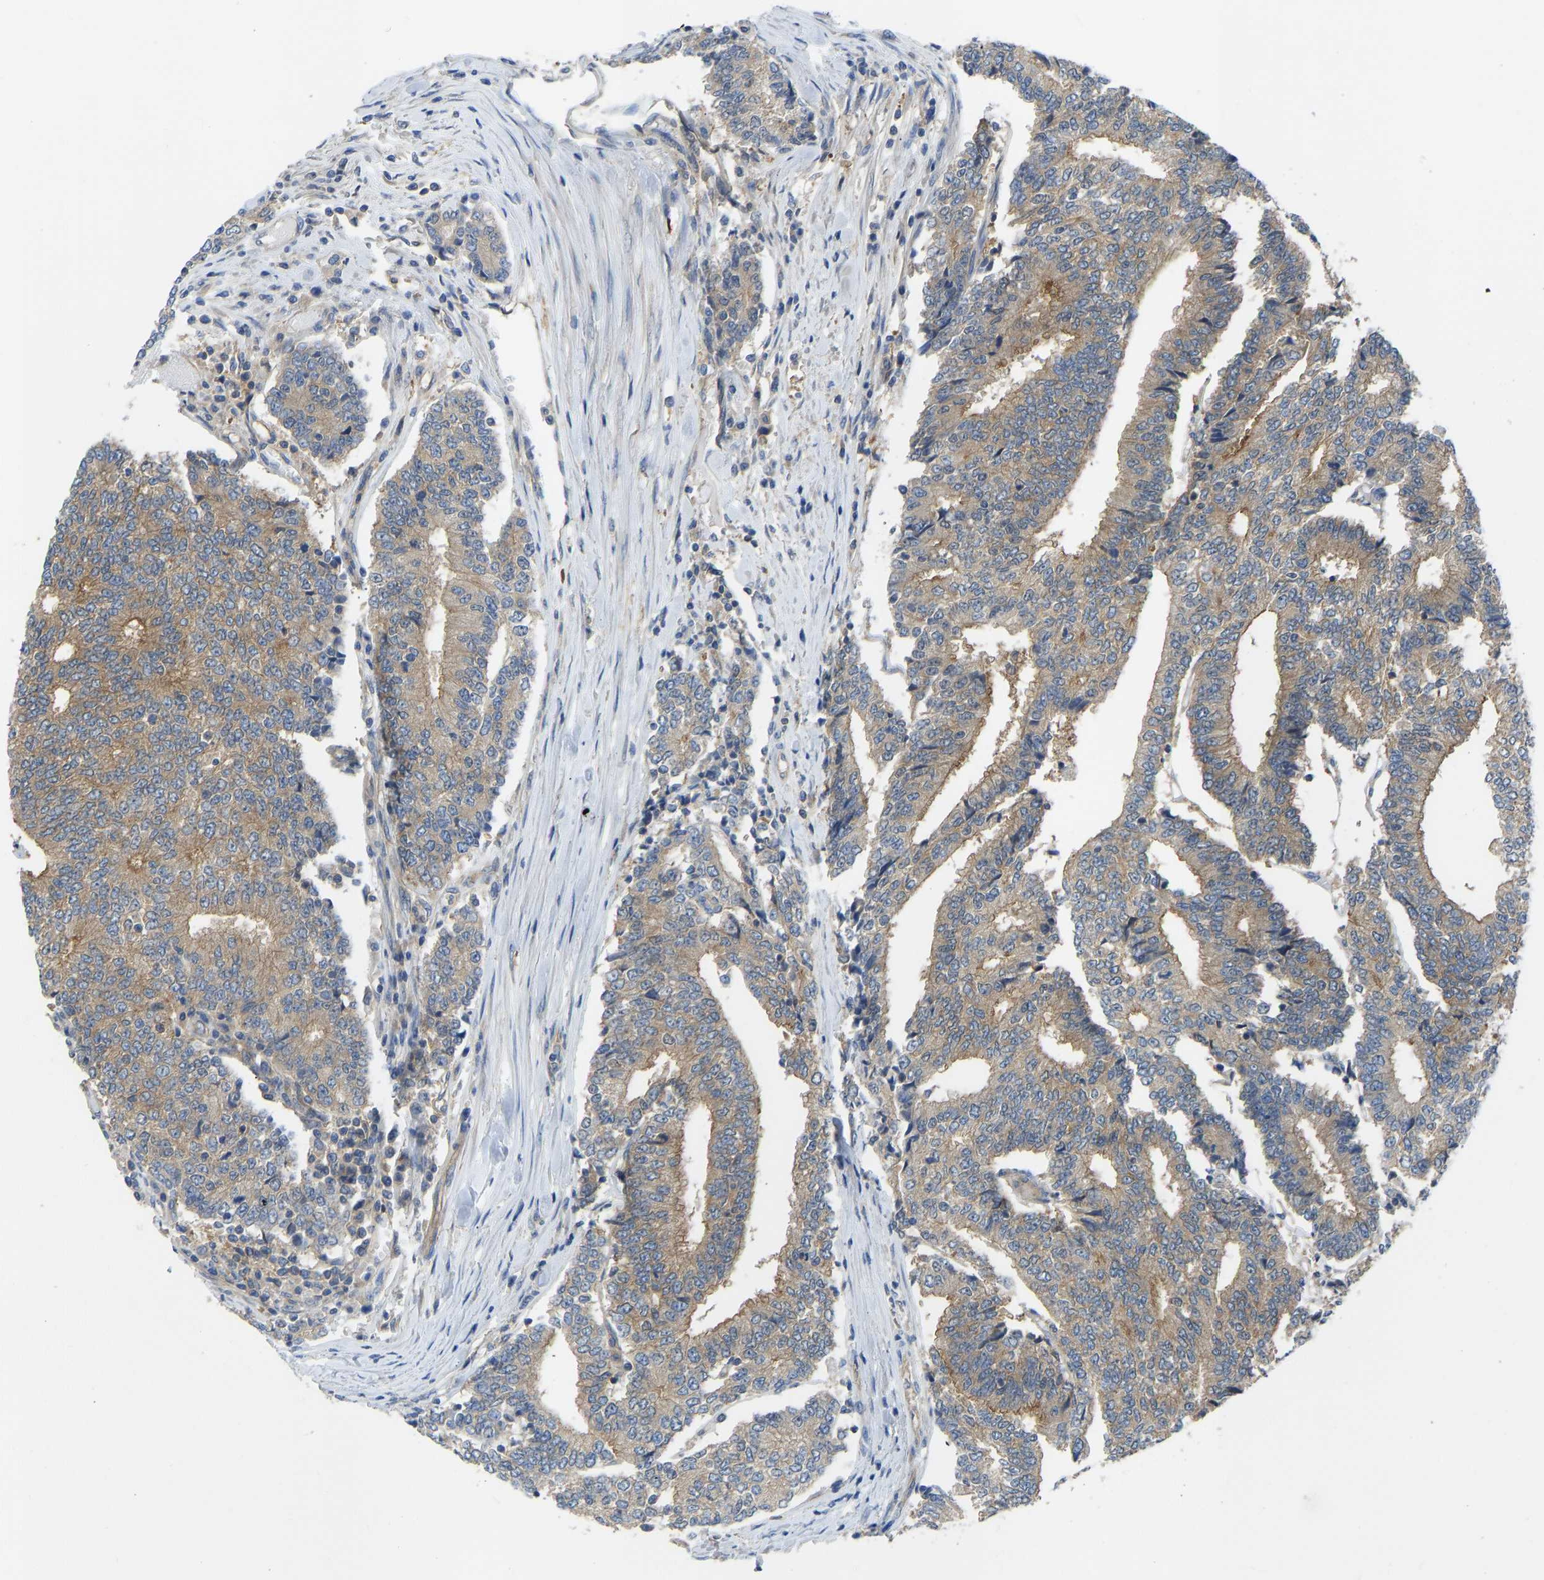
{"staining": {"intensity": "moderate", "quantity": ">75%", "location": "cytoplasmic/membranous"}, "tissue": "prostate cancer", "cell_type": "Tumor cells", "image_type": "cancer", "snomed": [{"axis": "morphology", "description": "Normal tissue, NOS"}, {"axis": "morphology", "description": "Adenocarcinoma, High grade"}, {"axis": "topography", "description": "Prostate"}, {"axis": "topography", "description": "Seminal veicle"}], "caption": "High-magnification brightfield microscopy of prostate cancer (high-grade adenocarcinoma) stained with DAB (3,3'-diaminobenzidine) (brown) and counterstained with hematoxylin (blue). tumor cells exhibit moderate cytoplasmic/membranous expression is identified in about>75% of cells.", "gene": "PPP3CA", "patient": {"sex": "male", "age": 55}}